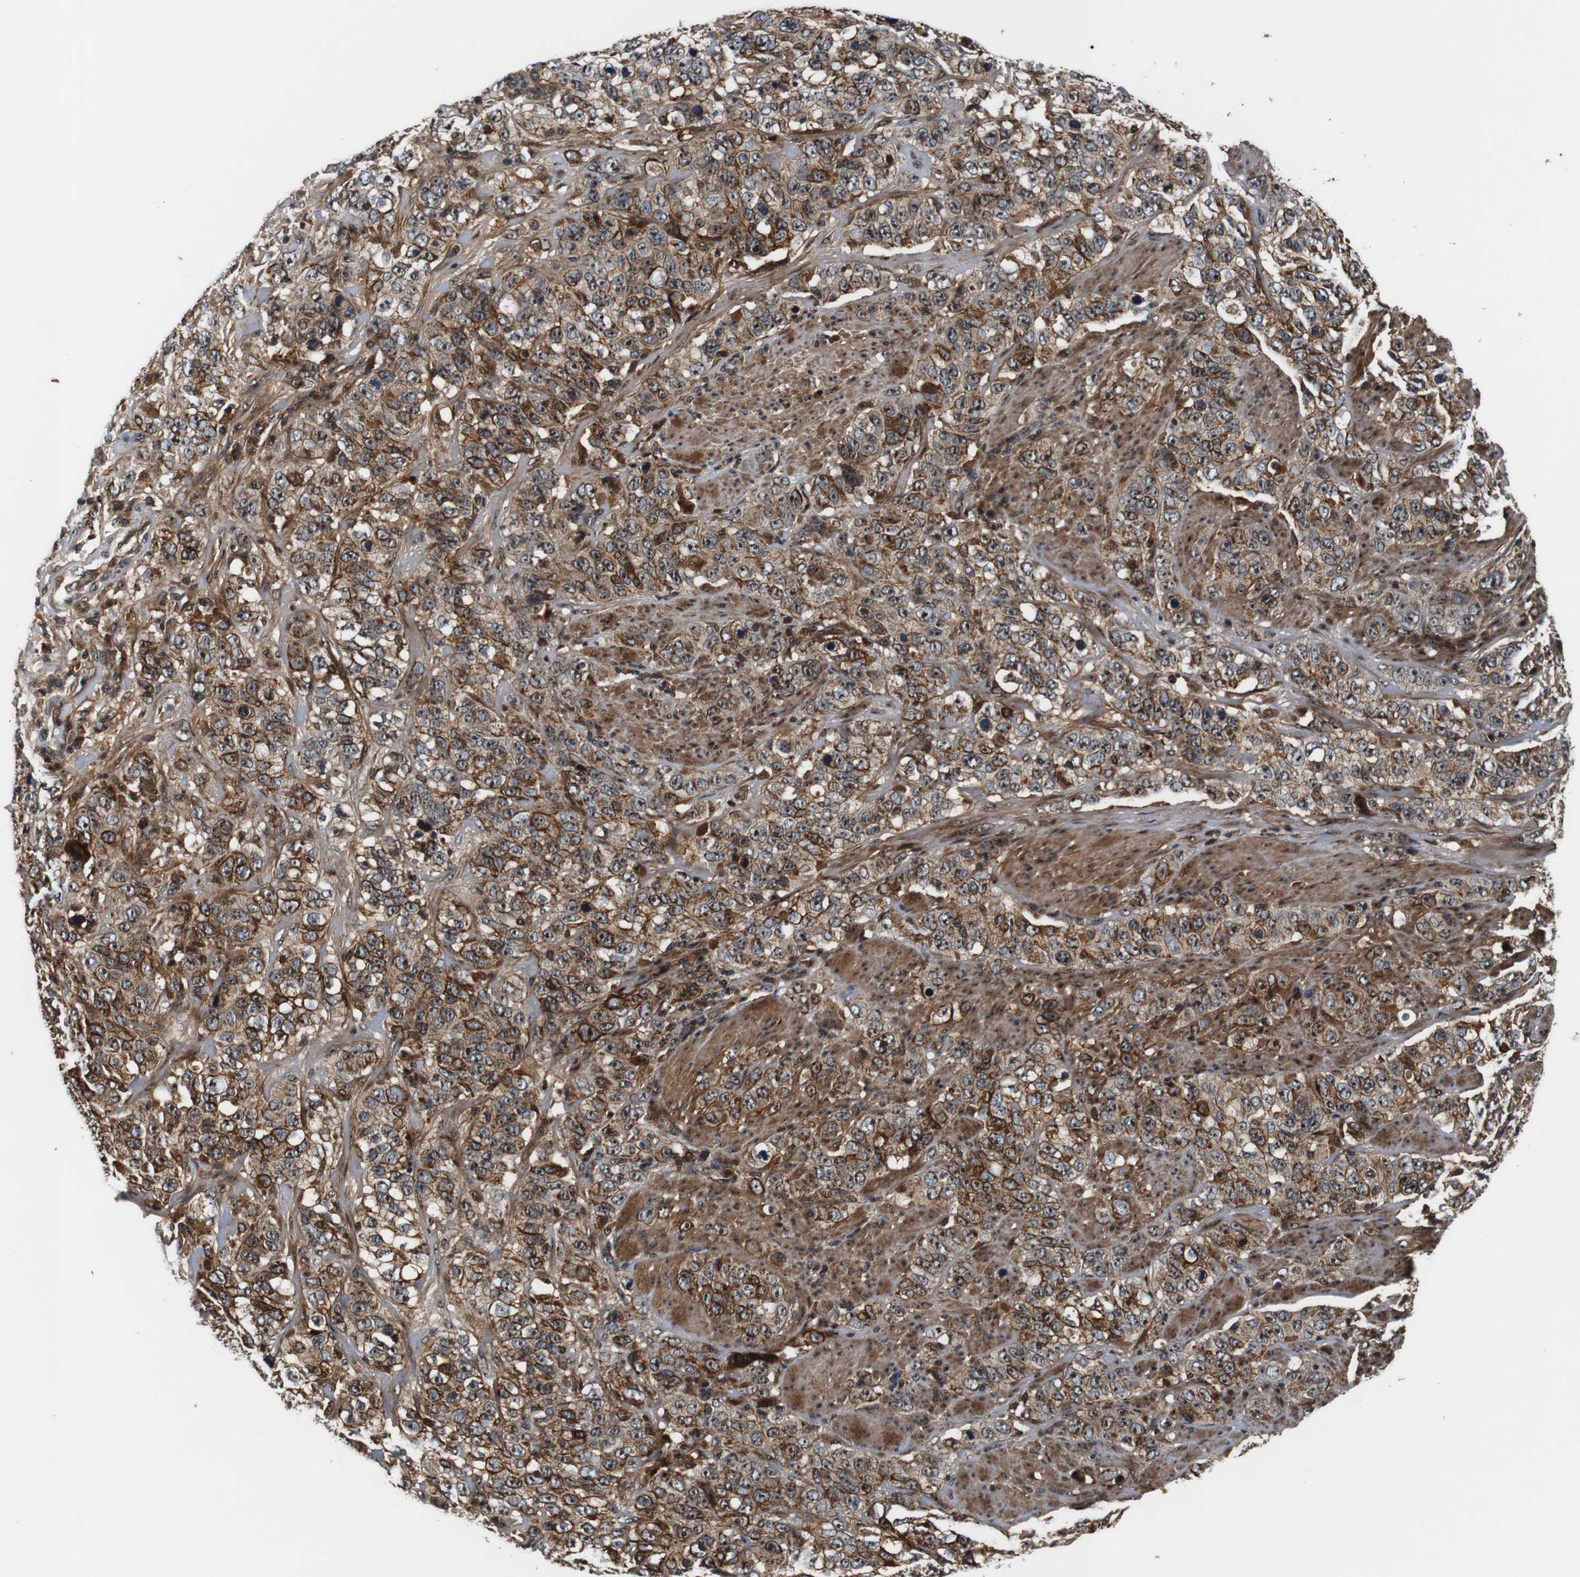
{"staining": {"intensity": "moderate", "quantity": ">75%", "location": "cytoplasmic/membranous,nuclear"}, "tissue": "stomach cancer", "cell_type": "Tumor cells", "image_type": "cancer", "snomed": [{"axis": "morphology", "description": "Adenocarcinoma, NOS"}, {"axis": "topography", "description": "Stomach"}], "caption": "Human stomach adenocarcinoma stained for a protein (brown) reveals moderate cytoplasmic/membranous and nuclear positive expression in about >75% of tumor cells.", "gene": "LRP4", "patient": {"sex": "male", "age": 48}}